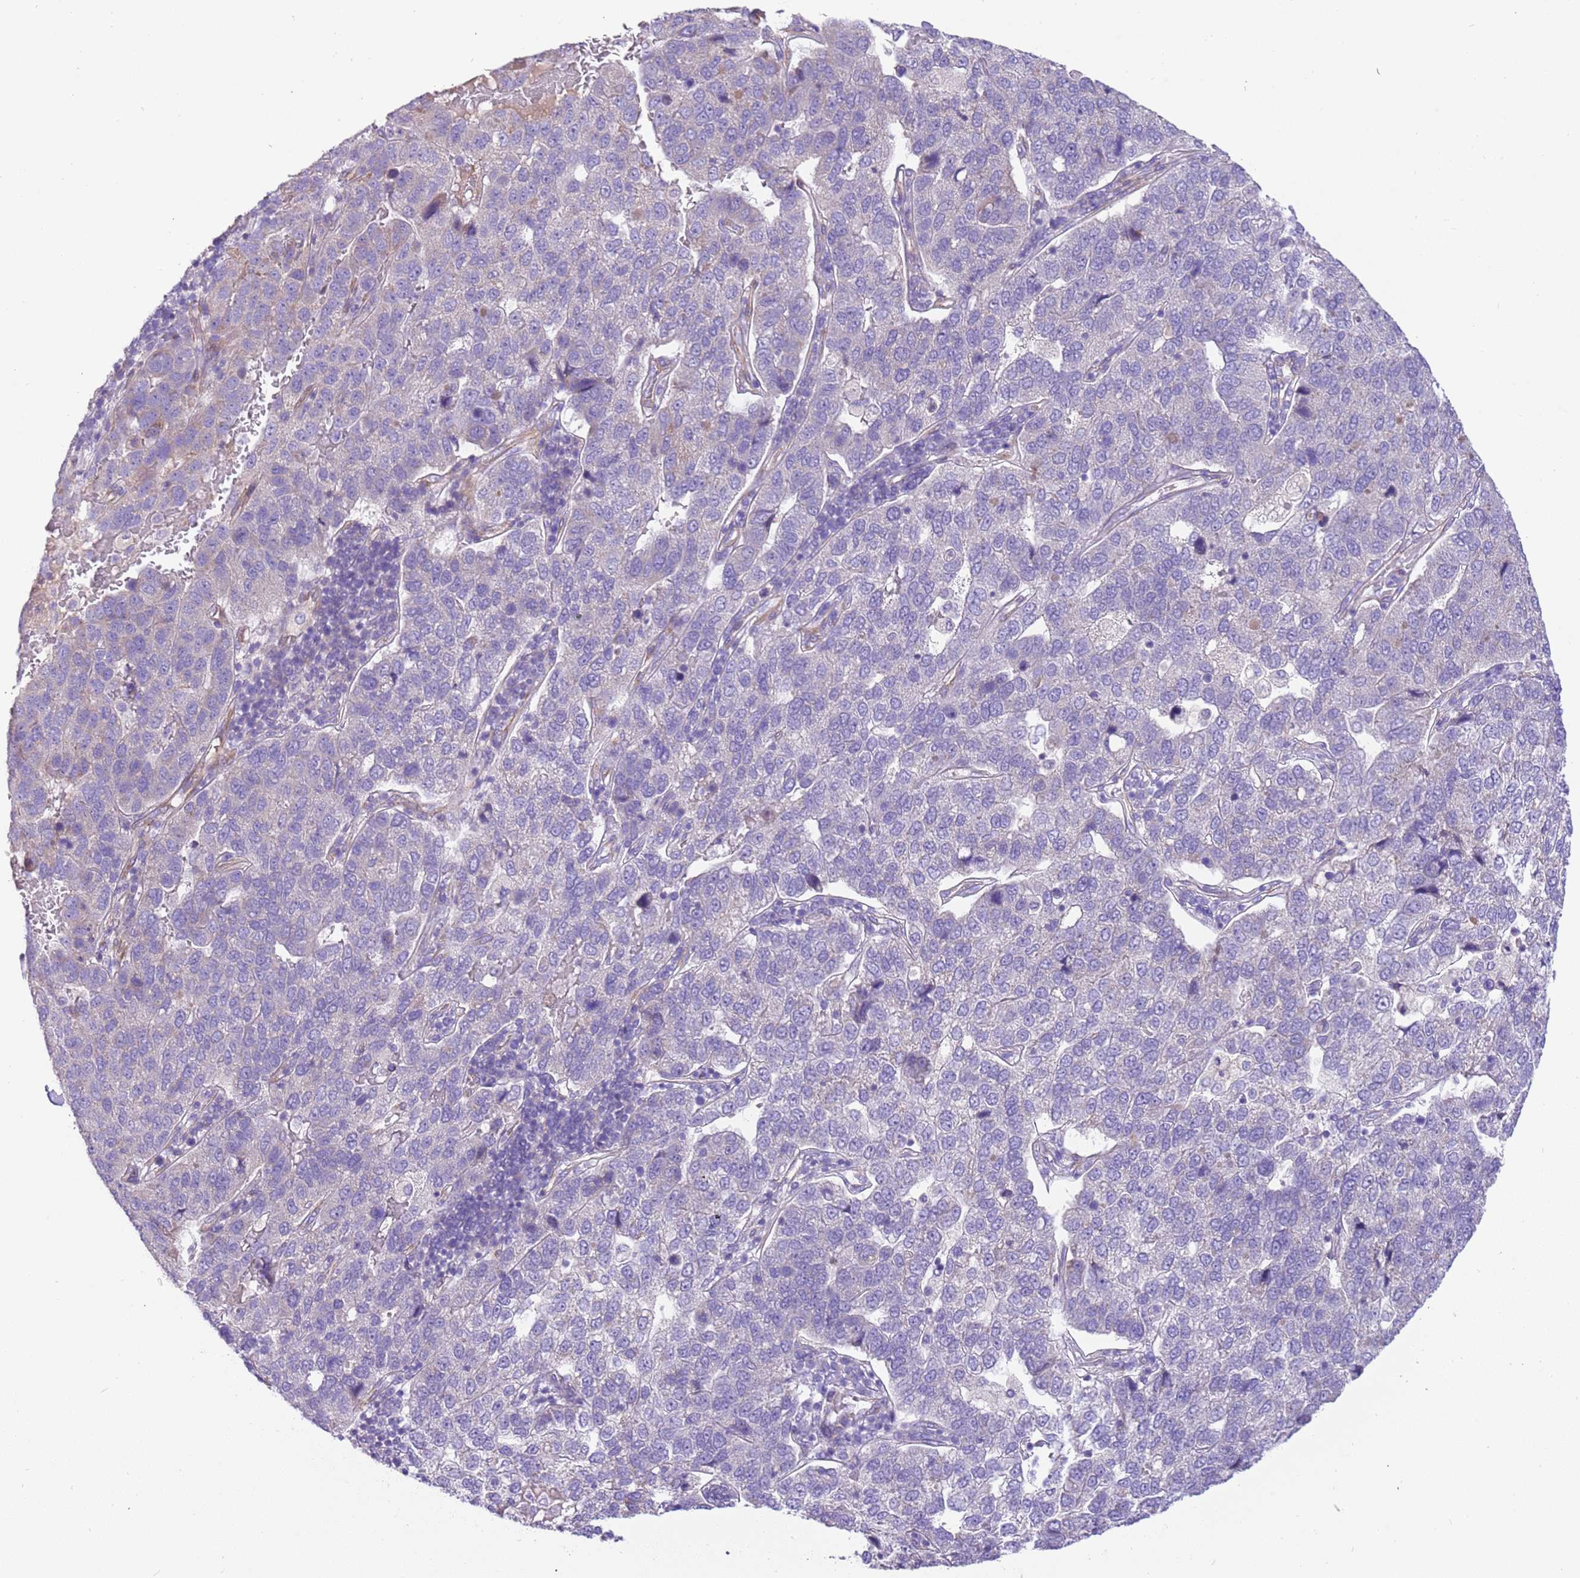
{"staining": {"intensity": "negative", "quantity": "none", "location": "none"}, "tissue": "pancreatic cancer", "cell_type": "Tumor cells", "image_type": "cancer", "snomed": [{"axis": "morphology", "description": "Adenocarcinoma, NOS"}, {"axis": "topography", "description": "Pancreas"}], "caption": "The photomicrograph shows no significant expression in tumor cells of pancreatic cancer (adenocarcinoma).", "gene": "SERINC3", "patient": {"sex": "female", "age": 61}}